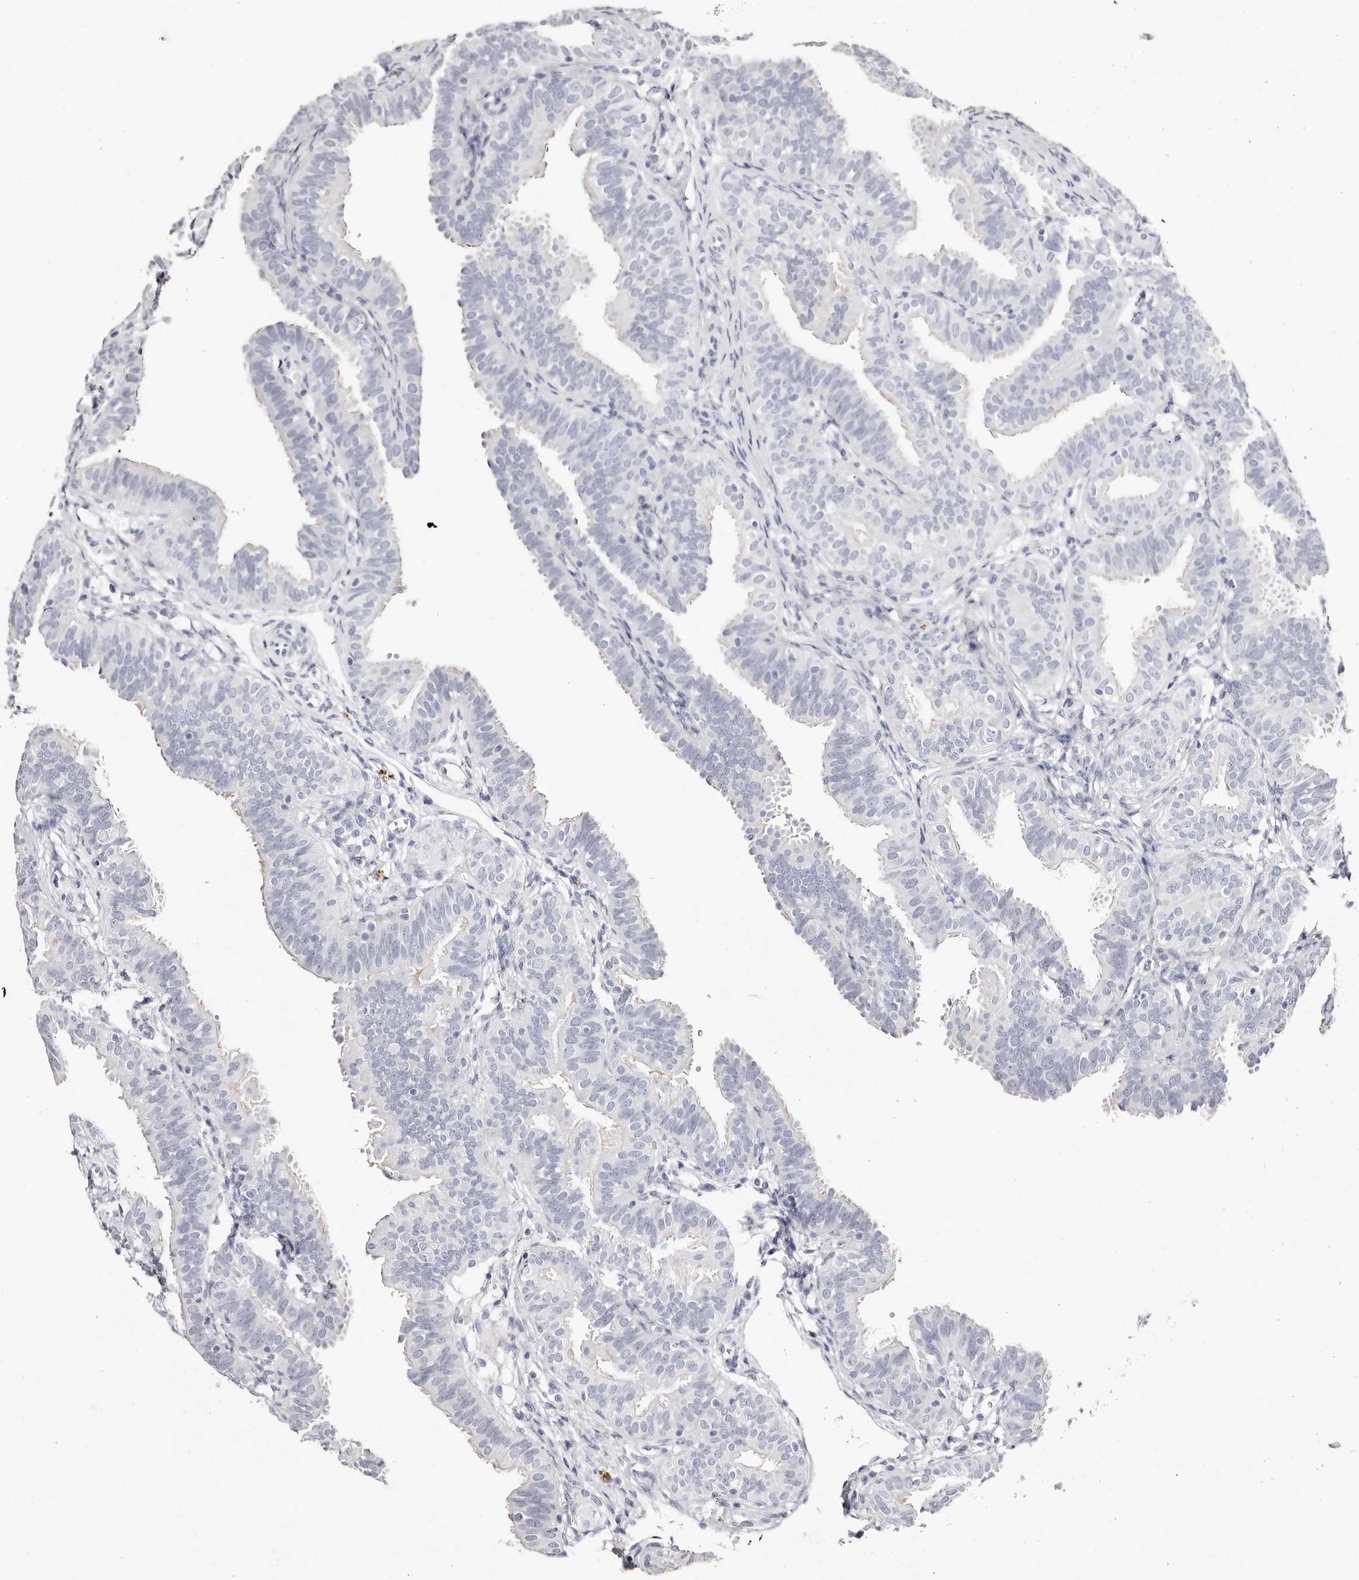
{"staining": {"intensity": "negative", "quantity": "none", "location": "none"}, "tissue": "fallopian tube", "cell_type": "Glandular cells", "image_type": "normal", "snomed": [{"axis": "morphology", "description": "Normal tissue, NOS"}, {"axis": "topography", "description": "Fallopian tube"}], "caption": "Glandular cells are negative for protein expression in unremarkable human fallopian tube. (DAB immunohistochemistry visualized using brightfield microscopy, high magnification).", "gene": "AKNAD1", "patient": {"sex": "female", "age": 35}}